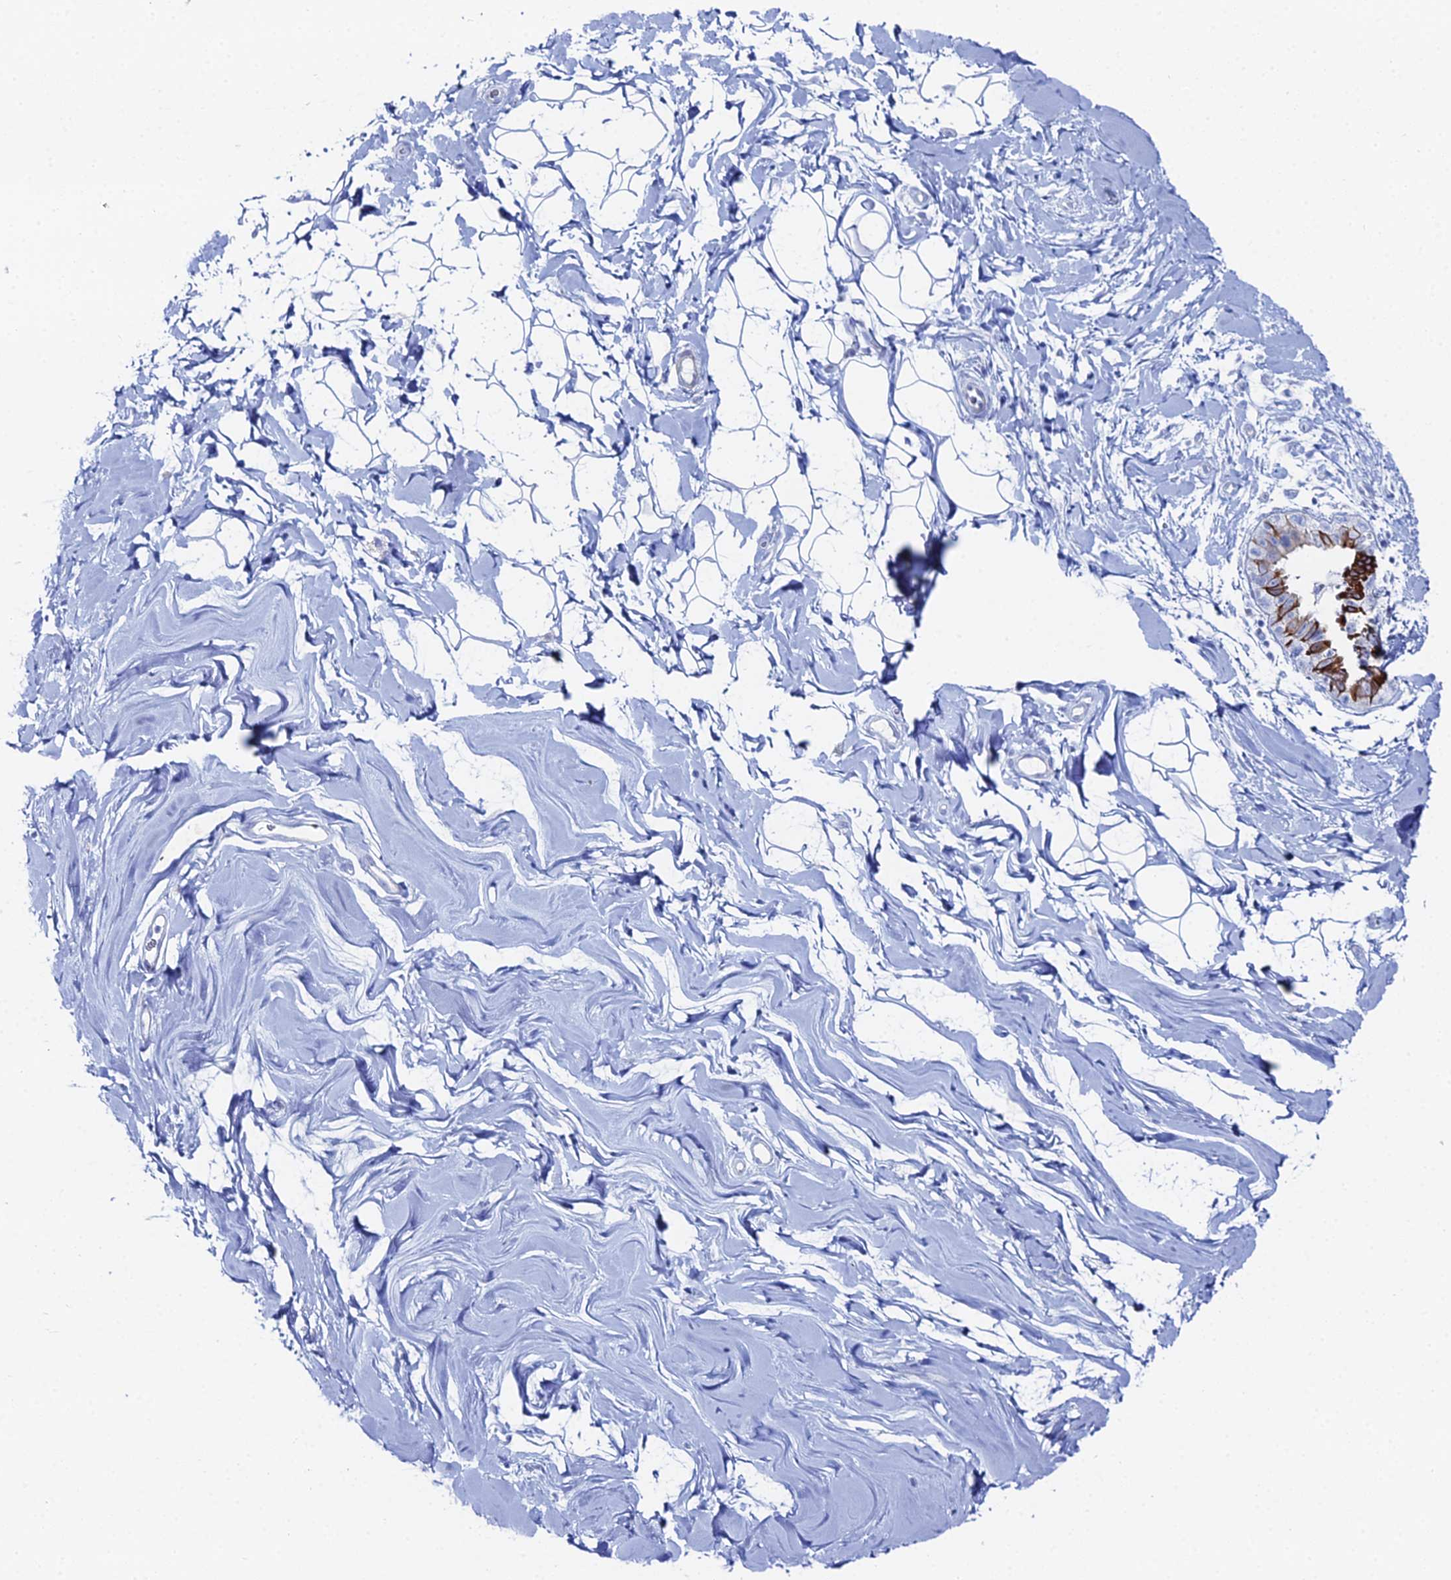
{"staining": {"intensity": "negative", "quantity": "none", "location": "none"}, "tissue": "adipose tissue", "cell_type": "Adipocytes", "image_type": "normal", "snomed": [{"axis": "morphology", "description": "Normal tissue, NOS"}, {"axis": "topography", "description": "Breast"}], "caption": "This micrograph is of normal adipose tissue stained with immunohistochemistry (IHC) to label a protein in brown with the nuclei are counter-stained blue. There is no expression in adipocytes.", "gene": "DHX34", "patient": {"sex": "female", "age": 26}}